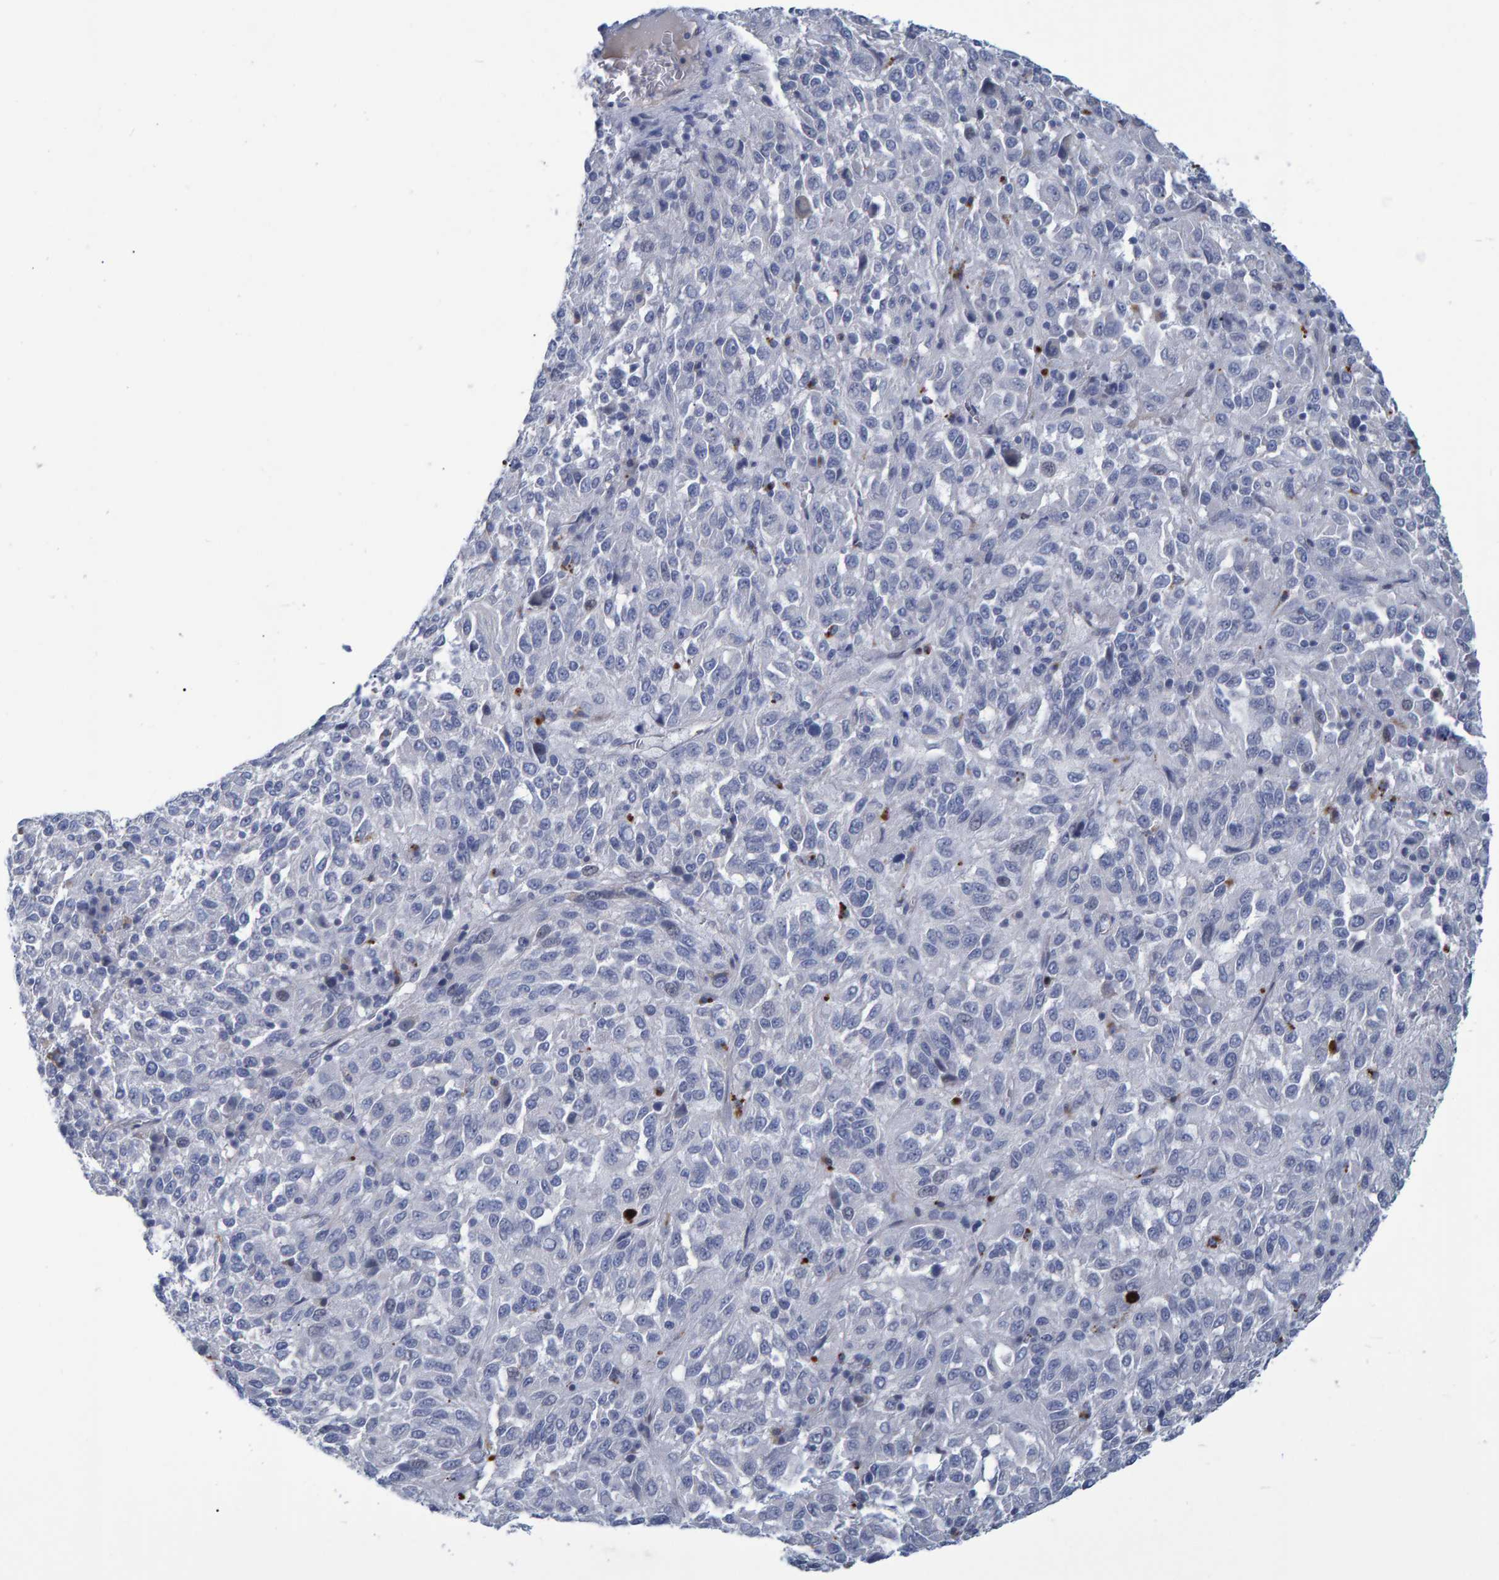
{"staining": {"intensity": "negative", "quantity": "none", "location": "none"}, "tissue": "melanoma", "cell_type": "Tumor cells", "image_type": "cancer", "snomed": [{"axis": "morphology", "description": "Malignant melanoma, Metastatic site"}, {"axis": "topography", "description": "Lung"}], "caption": "A high-resolution histopathology image shows IHC staining of melanoma, which reveals no significant expression in tumor cells.", "gene": "PROCA1", "patient": {"sex": "male", "age": 64}}